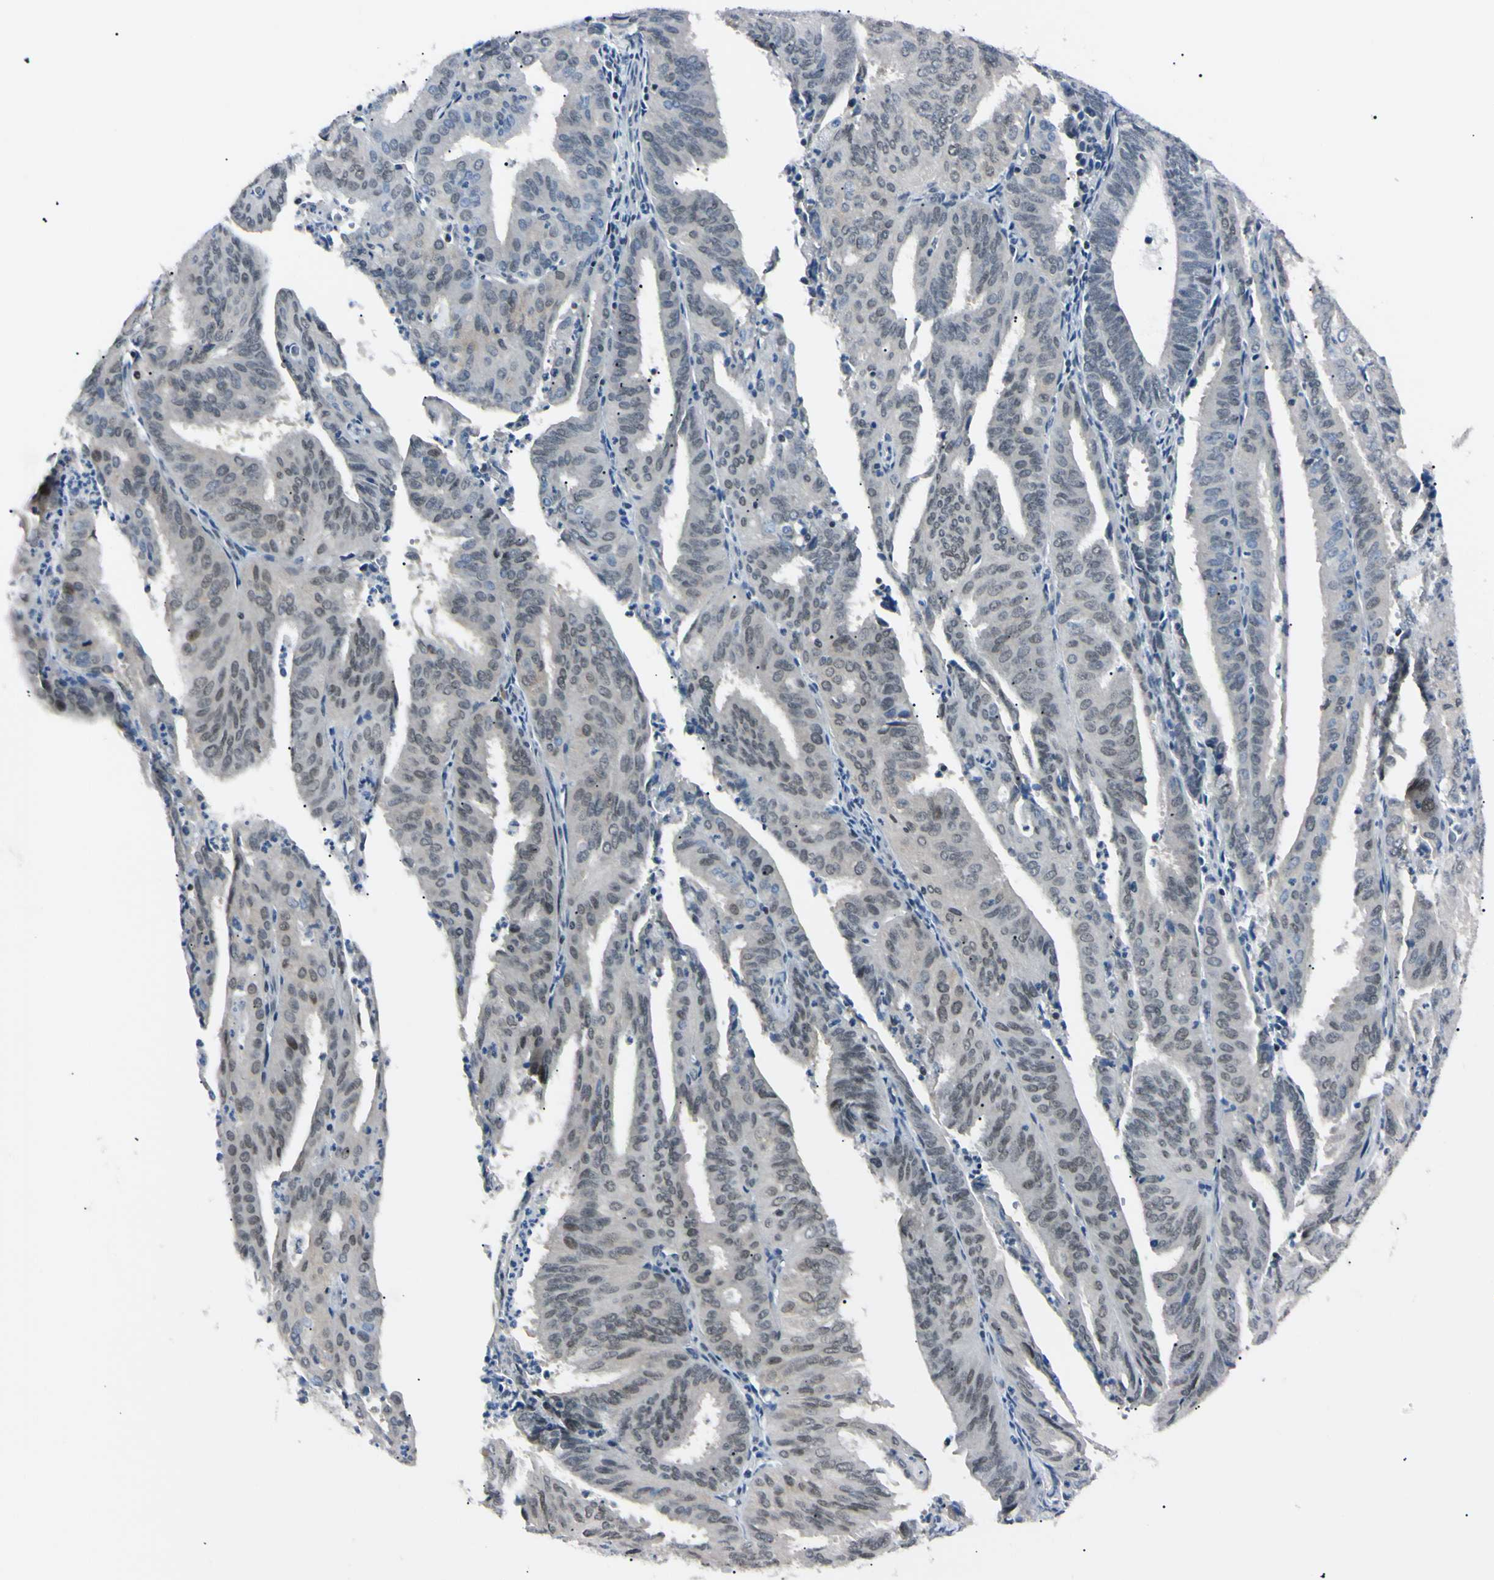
{"staining": {"intensity": "weak", "quantity": ">75%", "location": "nuclear"}, "tissue": "endometrial cancer", "cell_type": "Tumor cells", "image_type": "cancer", "snomed": [{"axis": "morphology", "description": "Adenocarcinoma, NOS"}, {"axis": "topography", "description": "Uterus"}], "caption": "Immunohistochemical staining of human endometrial cancer displays low levels of weak nuclear protein positivity in approximately >75% of tumor cells. (Stains: DAB in brown, nuclei in blue, Microscopy: brightfield microscopy at high magnification).", "gene": "C1orf174", "patient": {"sex": "female", "age": 60}}